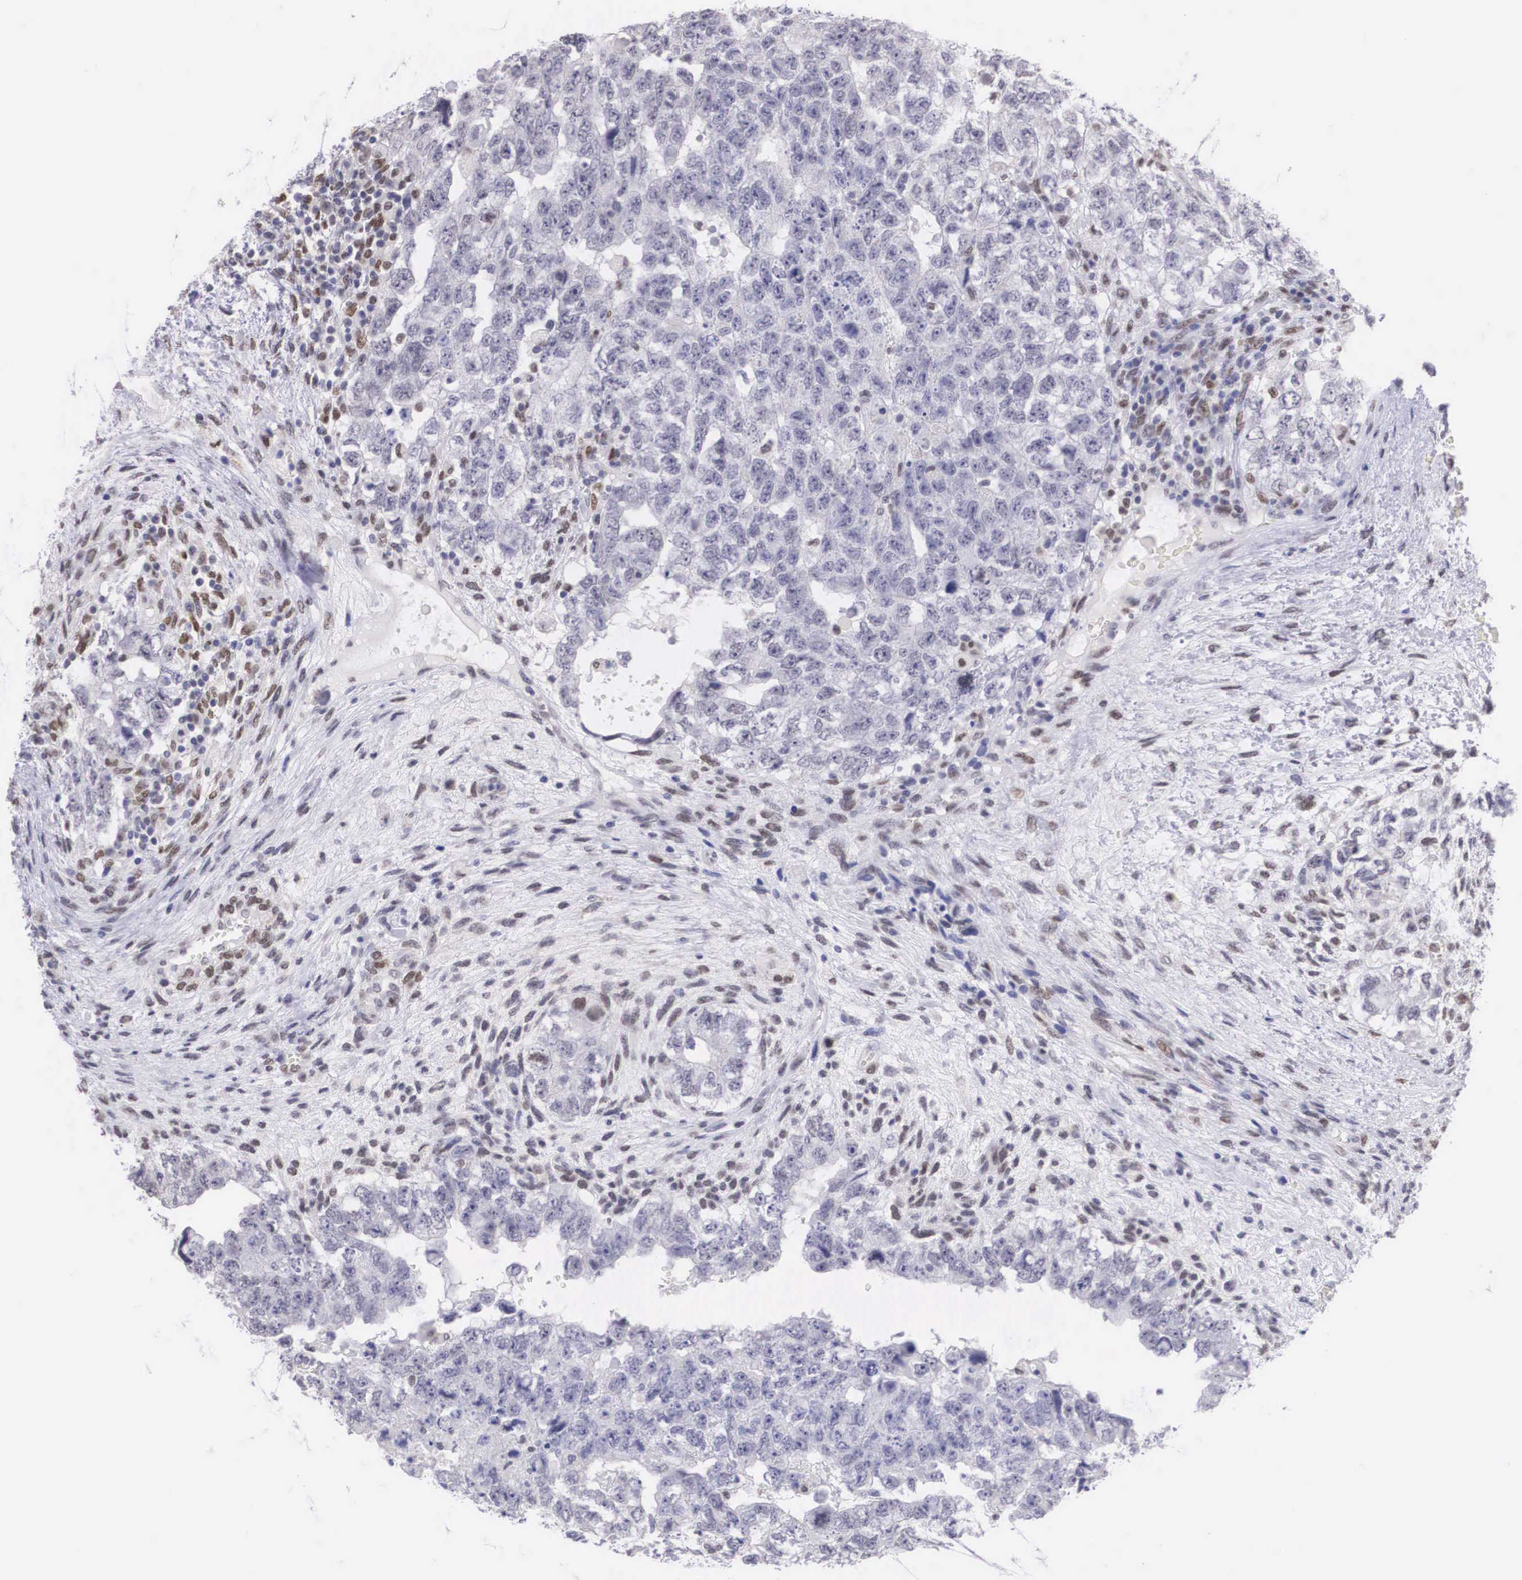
{"staining": {"intensity": "moderate", "quantity": "<25%", "location": "nuclear"}, "tissue": "testis cancer", "cell_type": "Tumor cells", "image_type": "cancer", "snomed": [{"axis": "morphology", "description": "Carcinoma, Embryonal, NOS"}, {"axis": "topography", "description": "Testis"}], "caption": "A brown stain labels moderate nuclear staining of a protein in testis embryonal carcinoma tumor cells. (DAB (3,3'-diaminobenzidine) = brown stain, brightfield microscopy at high magnification).", "gene": "ETV6", "patient": {"sex": "male", "age": 36}}